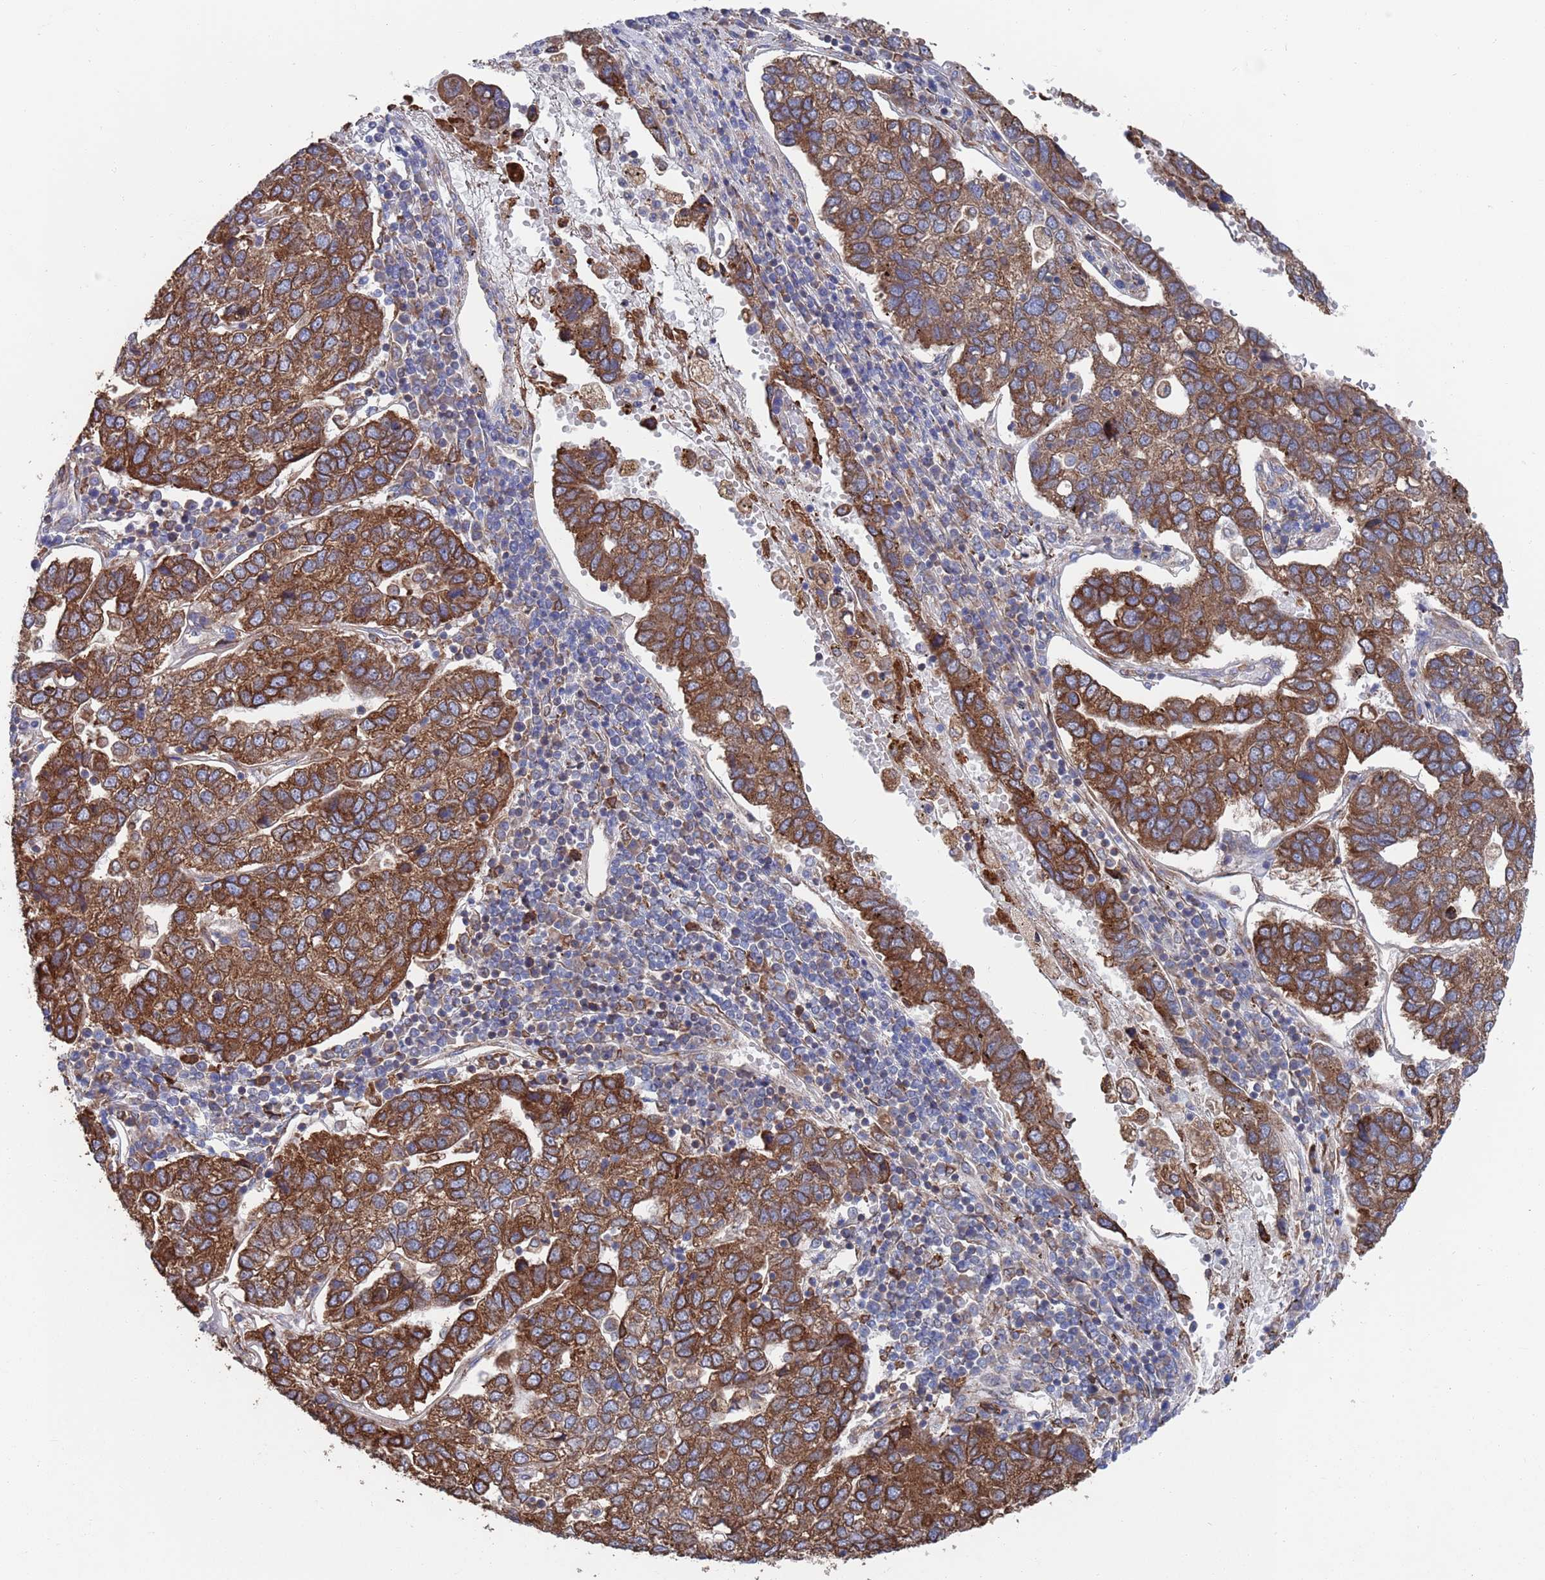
{"staining": {"intensity": "strong", "quantity": ">75%", "location": "cytoplasmic/membranous"}, "tissue": "pancreatic cancer", "cell_type": "Tumor cells", "image_type": "cancer", "snomed": [{"axis": "morphology", "description": "Adenocarcinoma, NOS"}, {"axis": "topography", "description": "Pancreas"}], "caption": "Protein expression analysis of human adenocarcinoma (pancreatic) reveals strong cytoplasmic/membranous staining in approximately >75% of tumor cells.", "gene": "GID8", "patient": {"sex": "female", "age": 61}}